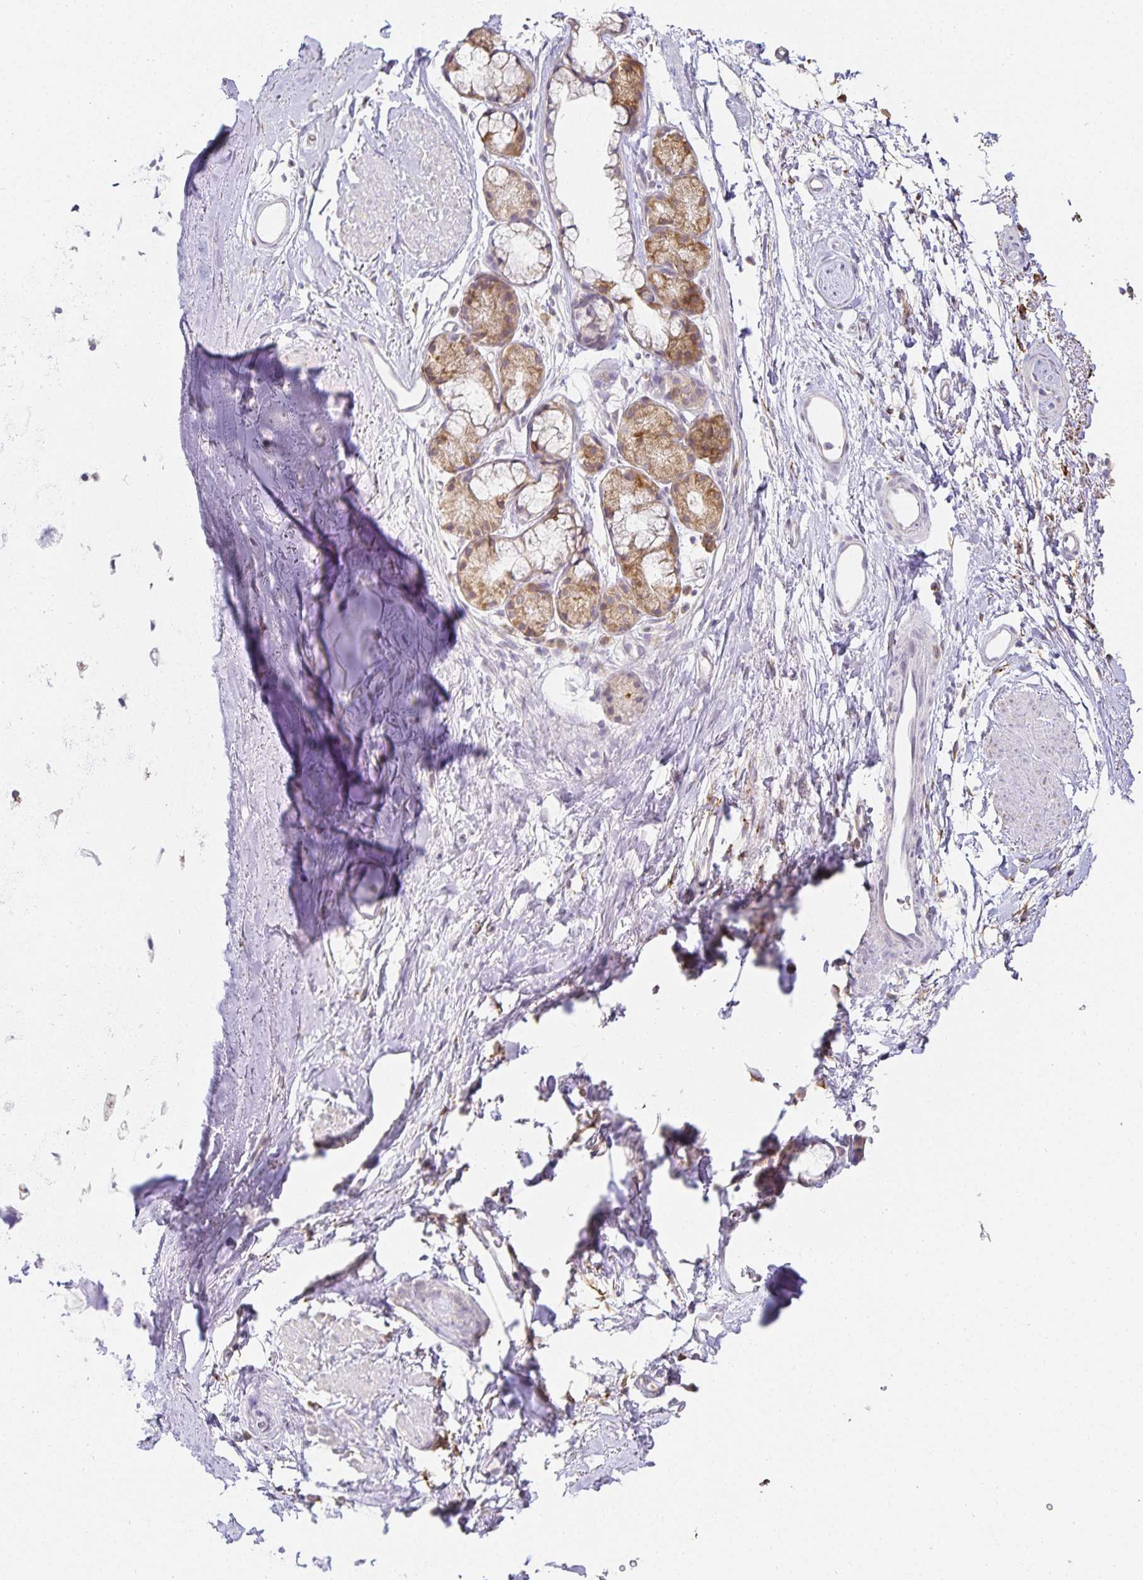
{"staining": {"intensity": "negative", "quantity": "none", "location": "none"}, "tissue": "adipose tissue", "cell_type": "Adipocytes", "image_type": "normal", "snomed": [{"axis": "morphology", "description": "Normal tissue, NOS"}, {"axis": "topography", "description": "Lymph node"}, {"axis": "topography", "description": "Cartilage tissue"}, {"axis": "topography", "description": "Bronchus"}], "caption": "The photomicrograph displays no staining of adipocytes in unremarkable adipose tissue.", "gene": "GP2", "patient": {"sex": "female", "age": 70}}